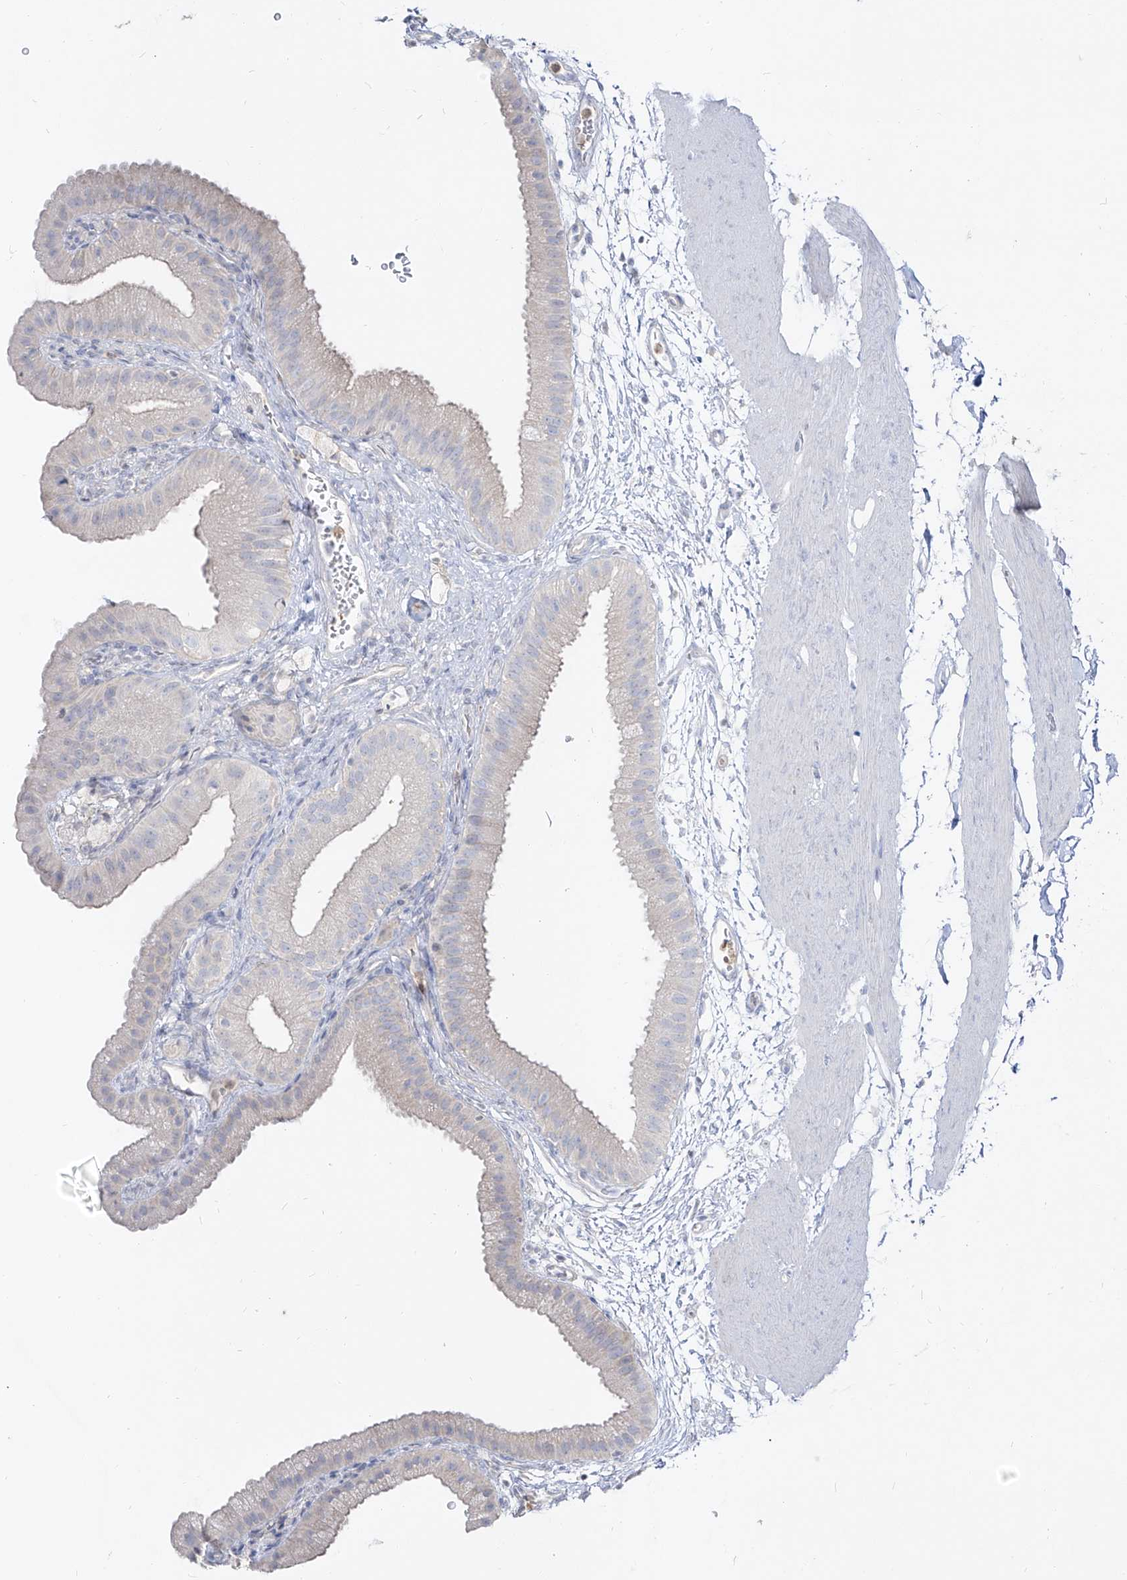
{"staining": {"intensity": "negative", "quantity": "none", "location": "none"}, "tissue": "gallbladder", "cell_type": "Glandular cells", "image_type": "normal", "snomed": [{"axis": "morphology", "description": "Normal tissue, NOS"}, {"axis": "topography", "description": "Gallbladder"}], "caption": "Immunohistochemical staining of unremarkable human gallbladder reveals no significant expression in glandular cells.", "gene": "RBFOX3", "patient": {"sex": "female", "age": 64}}